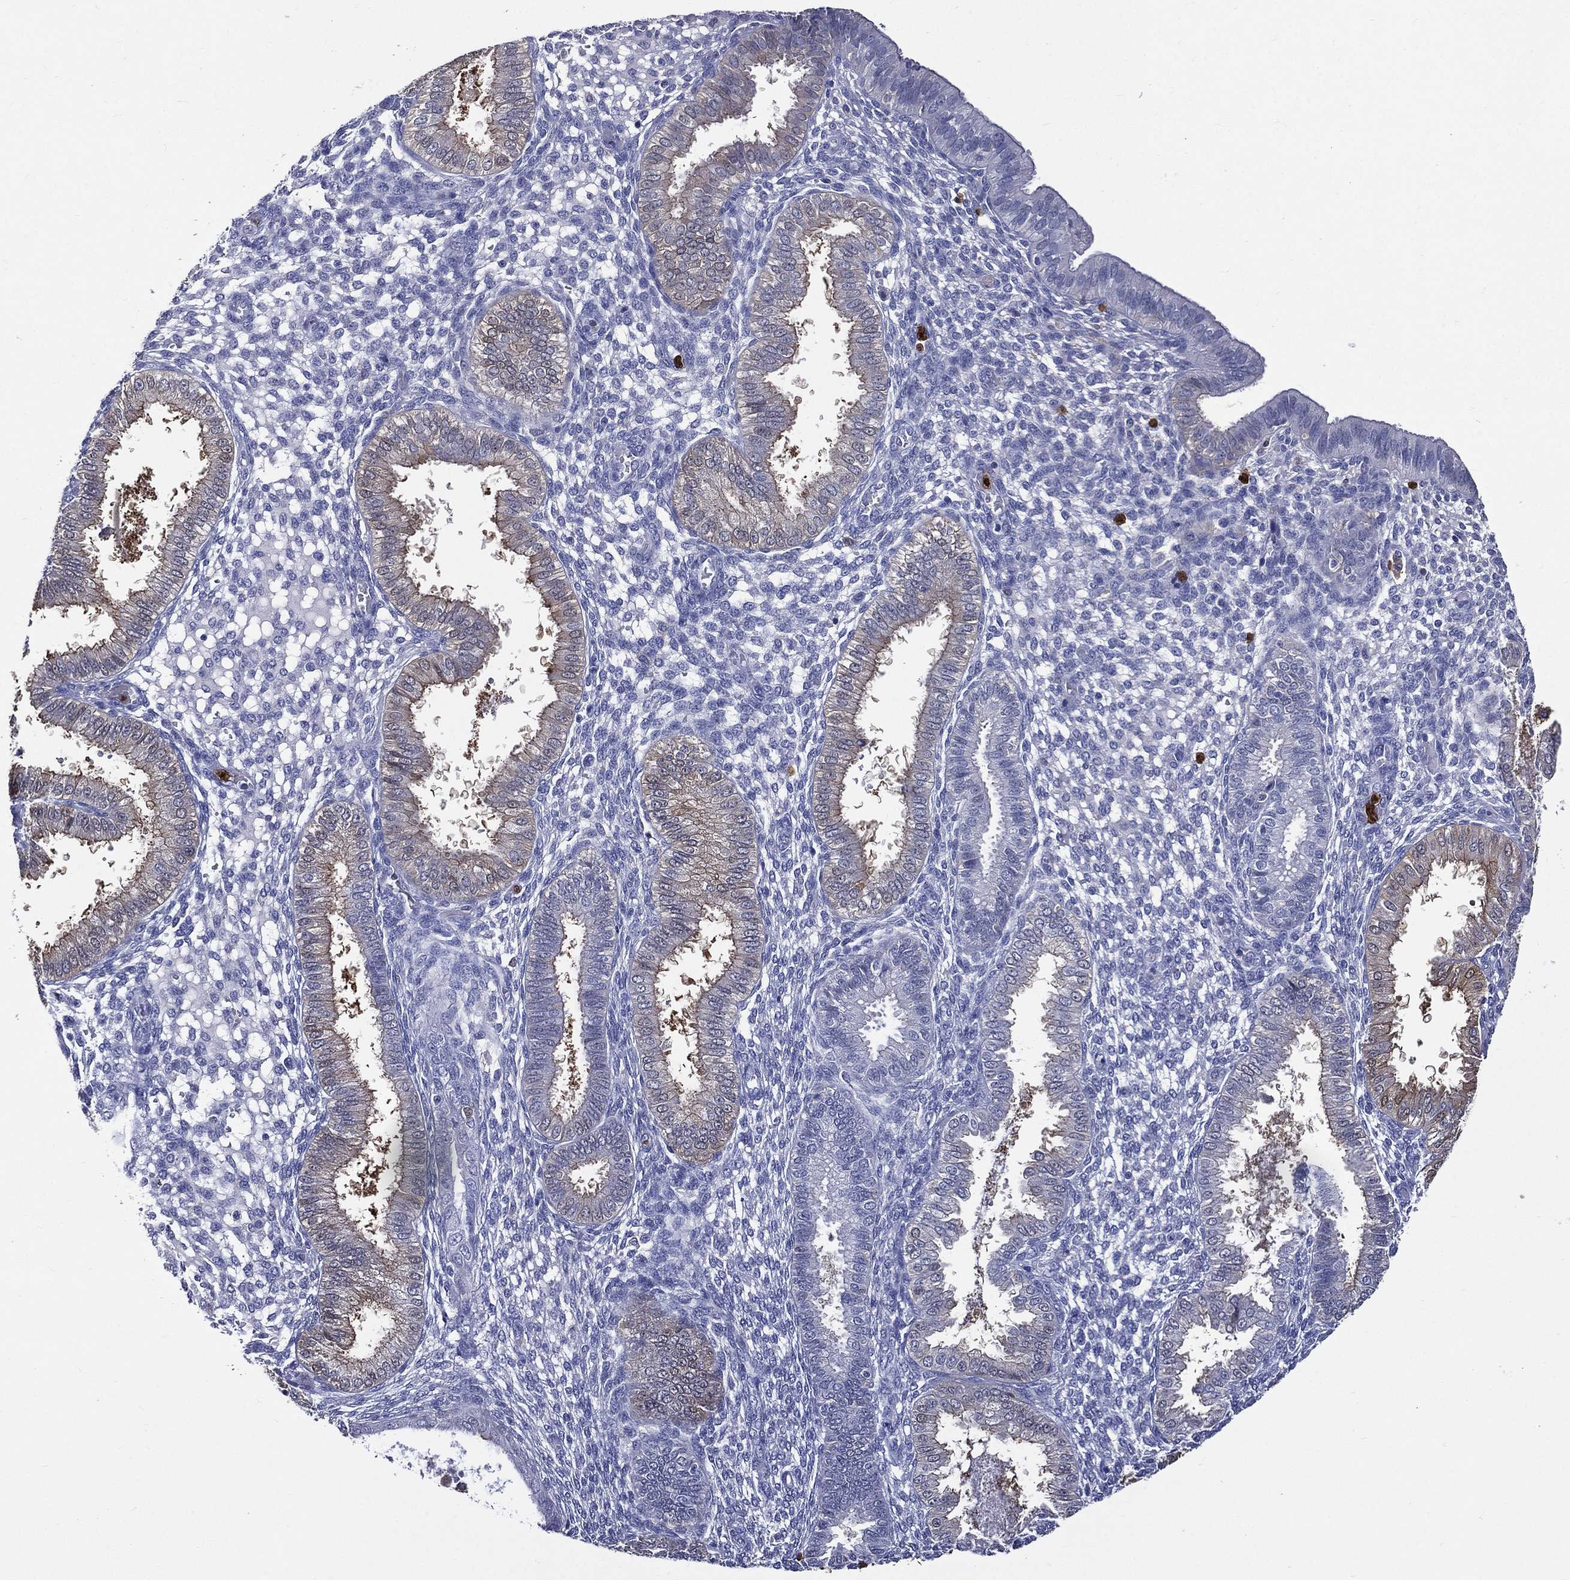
{"staining": {"intensity": "negative", "quantity": "none", "location": "none"}, "tissue": "endometrium", "cell_type": "Cells in endometrial stroma", "image_type": "normal", "snomed": [{"axis": "morphology", "description": "Normal tissue, NOS"}, {"axis": "topography", "description": "Endometrium"}], "caption": "IHC histopathology image of normal endometrium stained for a protein (brown), which reveals no staining in cells in endometrial stroma. (IHC, brightfield microscopy, high magnification).", "gene": "GPR171", "patient": {"sex": "female", "age": 43}}